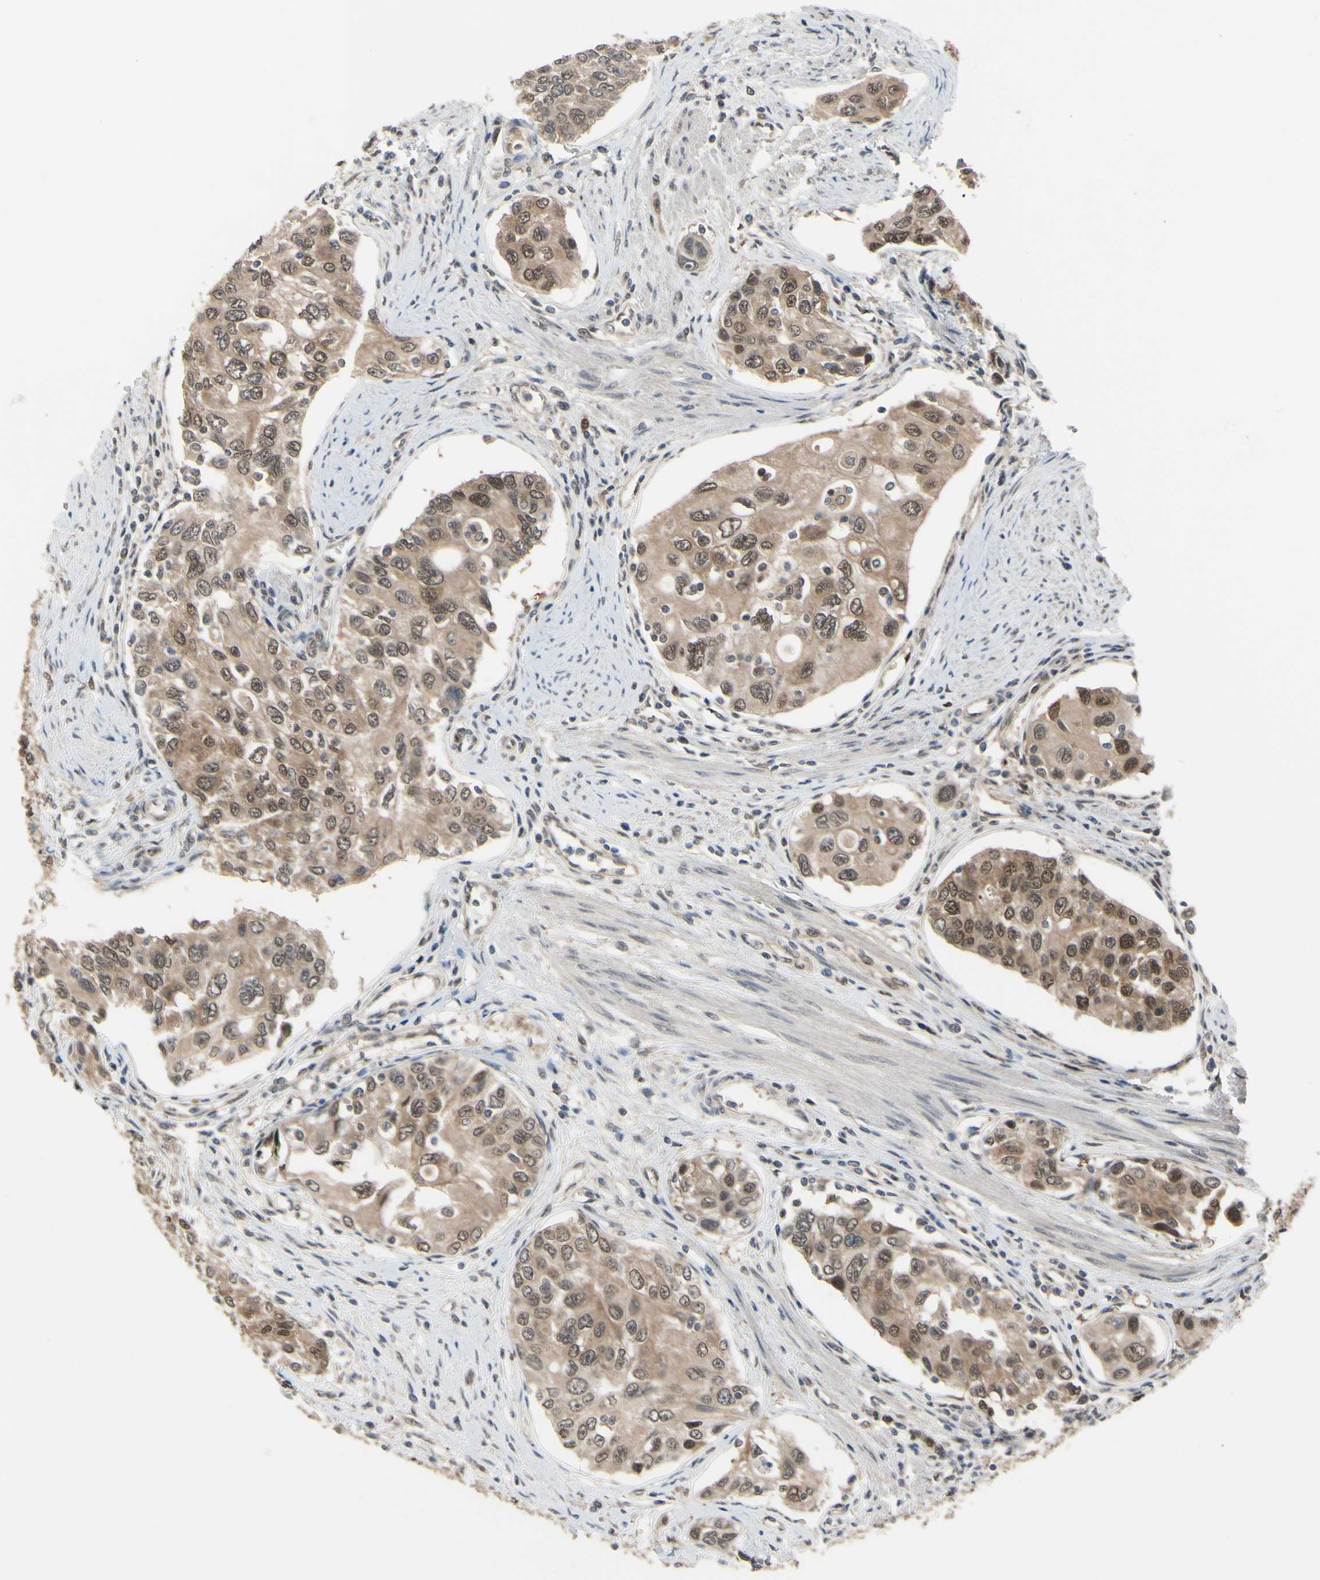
{"staining": {"intensity": "moderate", "quantity": ">75%", "location": "cytoplasmic/membranous,nuclear"}, "tissue": "urothelial cancer", "cell_type": "Tumor cells", "image_type": "cancer", "snomed": [{"axis": "morphology", "description": "Urothelial carcinoma, High grade"}, {"axis": "topography", "description": "Urinary bladder"}], "caption": "Urothelial cancer stained with a brown dye demonstrates moderate cytoplasmic/membranous and nuclear positive expression in about >75% of tumor cells.", "gene": "HSPA4", "patient": {"sex": "female", "age": 56}}